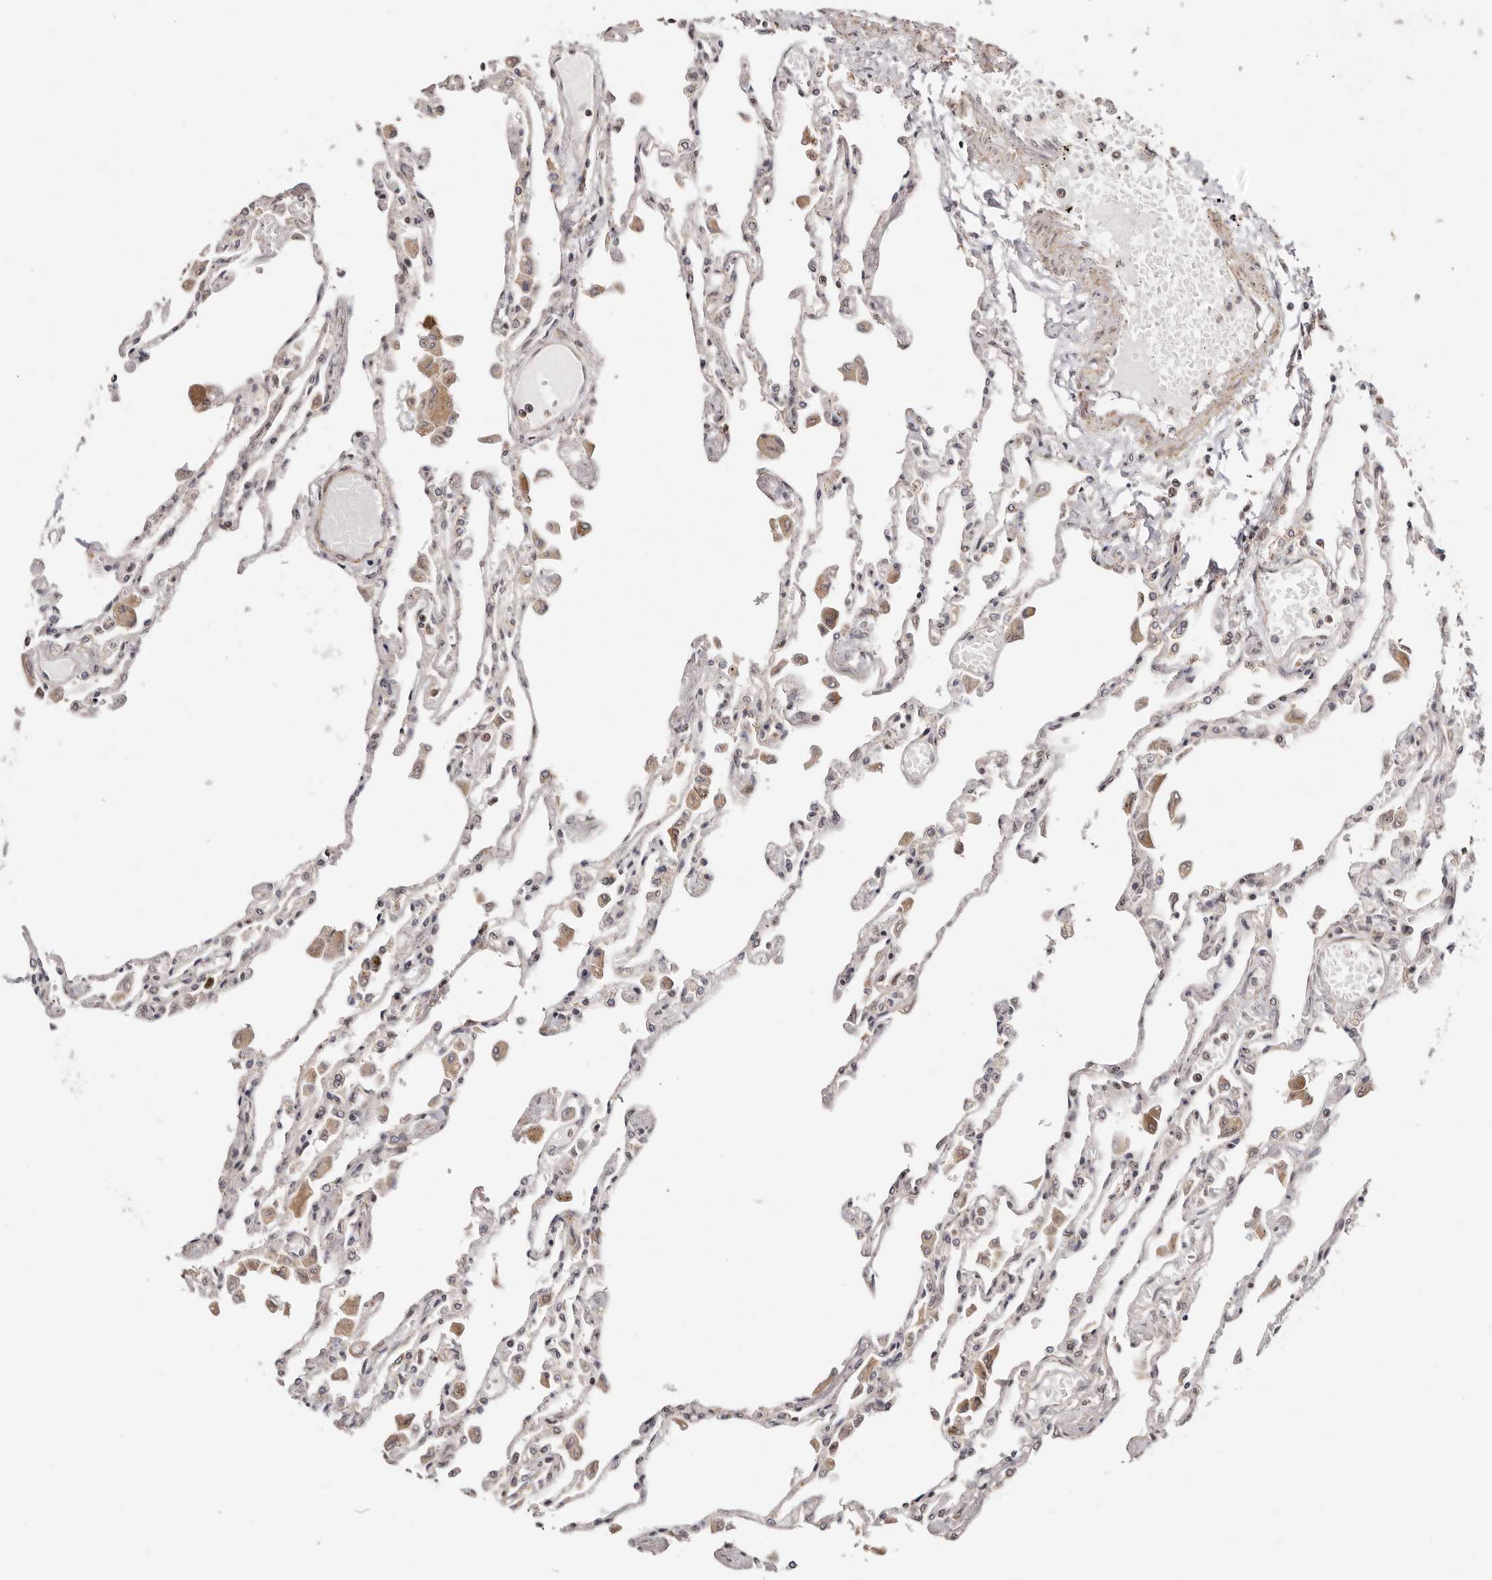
{"staining": {"intensity": "weak", "quantity": "<25%", "location": "cytoplasmic/membranous"}, "tissue": "lung", "cell_type": "Alveolar cells", "image_type": "normal", "snomed": [{"axis": "morphology", "description": "Normal tissue, NOS"}, {"axis": "topography", "description": "Bronchus"}, {"axis": "topography", "description": "Lung"}], "caption": "Image shows no protein positivity in alveolar cells of benign lung.", "gene": "CTNNBL1", "patient": {"sex": "female", "age": 49}}